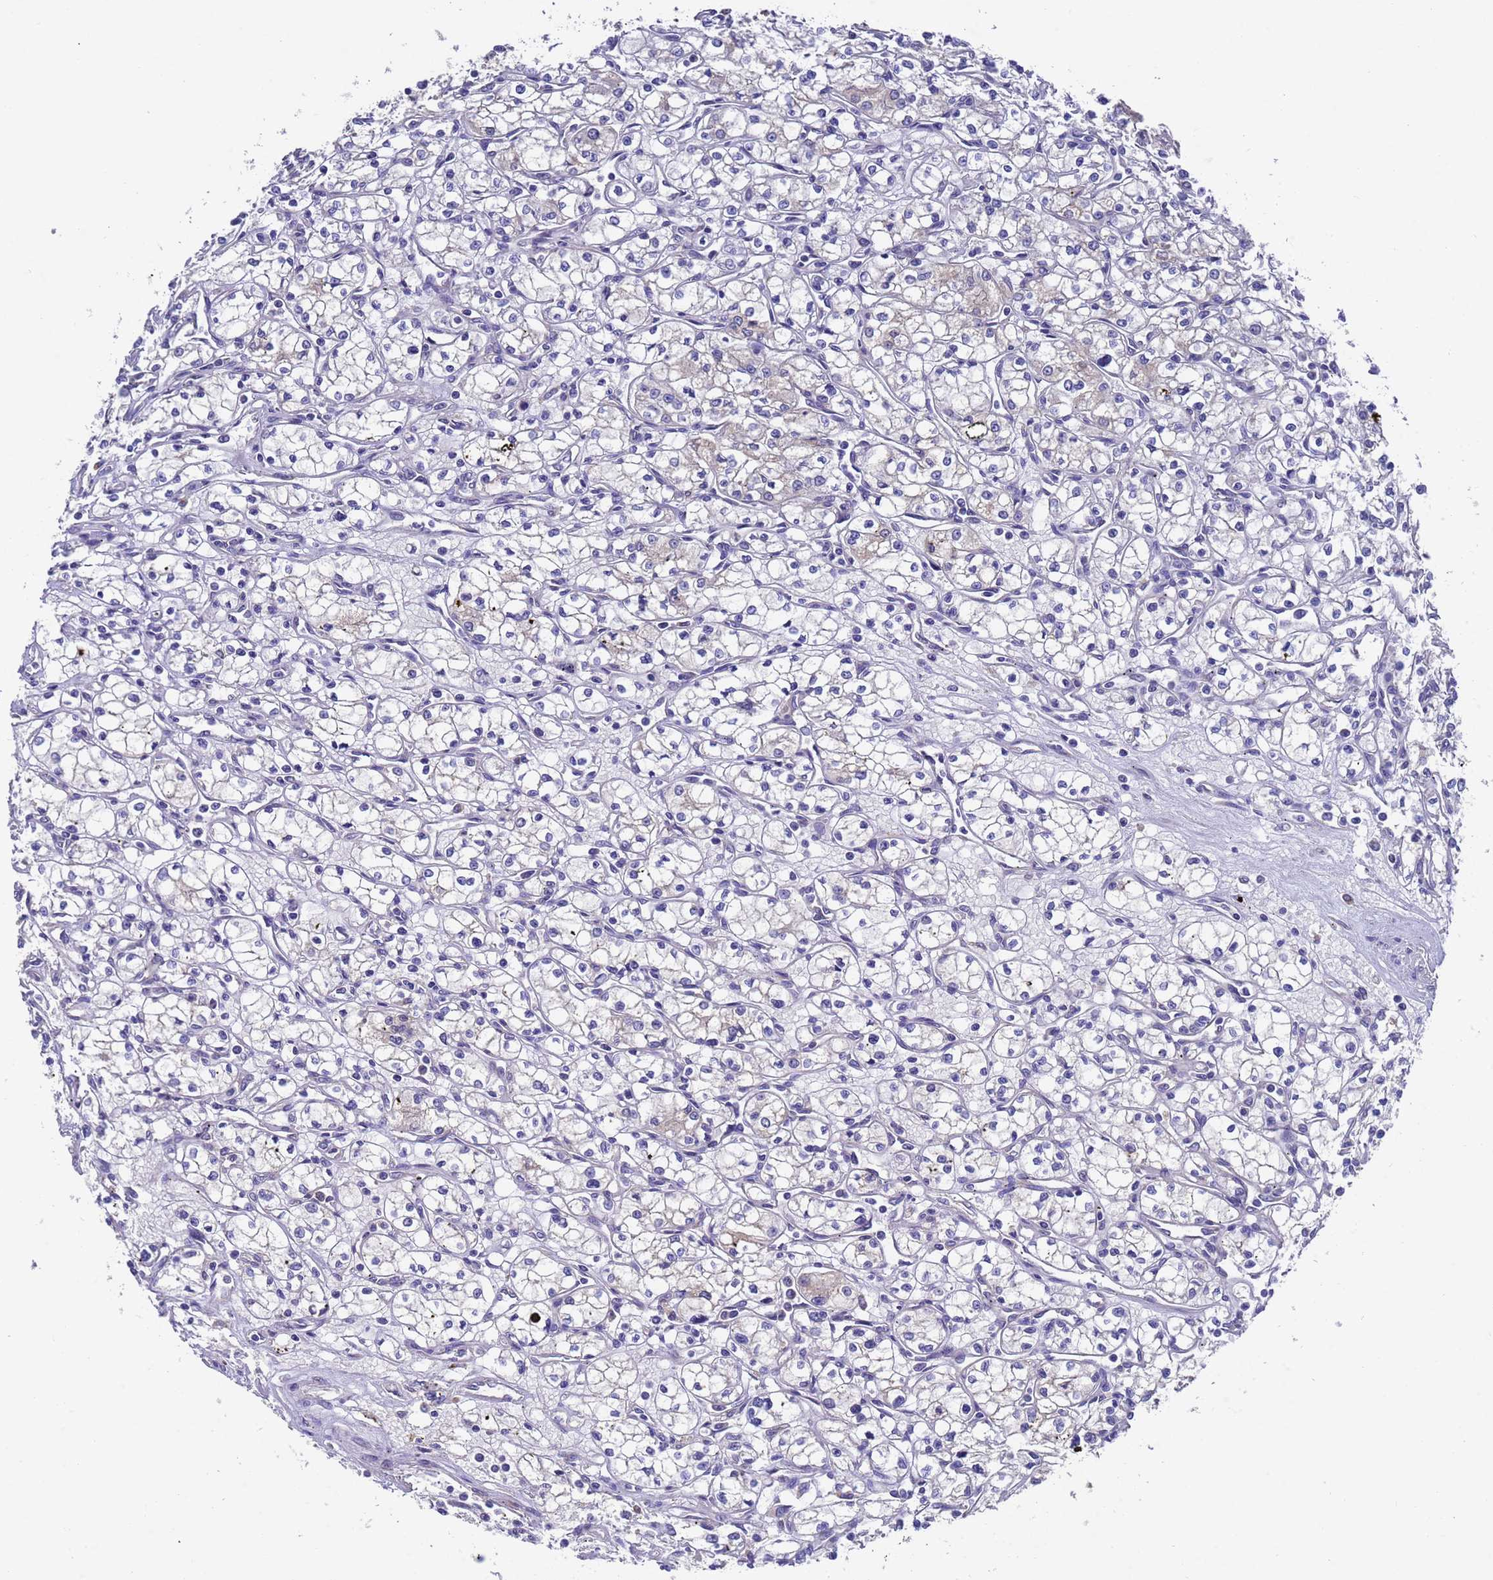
{"staining": {"intensity": "negative", "quantity": "none", "location": "none"}, "tissue": "renal cancer", "cell_type": "Tumor cells", "image_type": "cancer", "snomed": [{"axis": "morphology", "description": "Adenocarcinoma, NOS"}, {"axis": "topography", "description": "Kidney"}], "caption": "Tumor cells are negative for brown protein staining in renal cancer.", "gene": "DCAF12L2", "patient": {"sex": "male", "age": 59}}